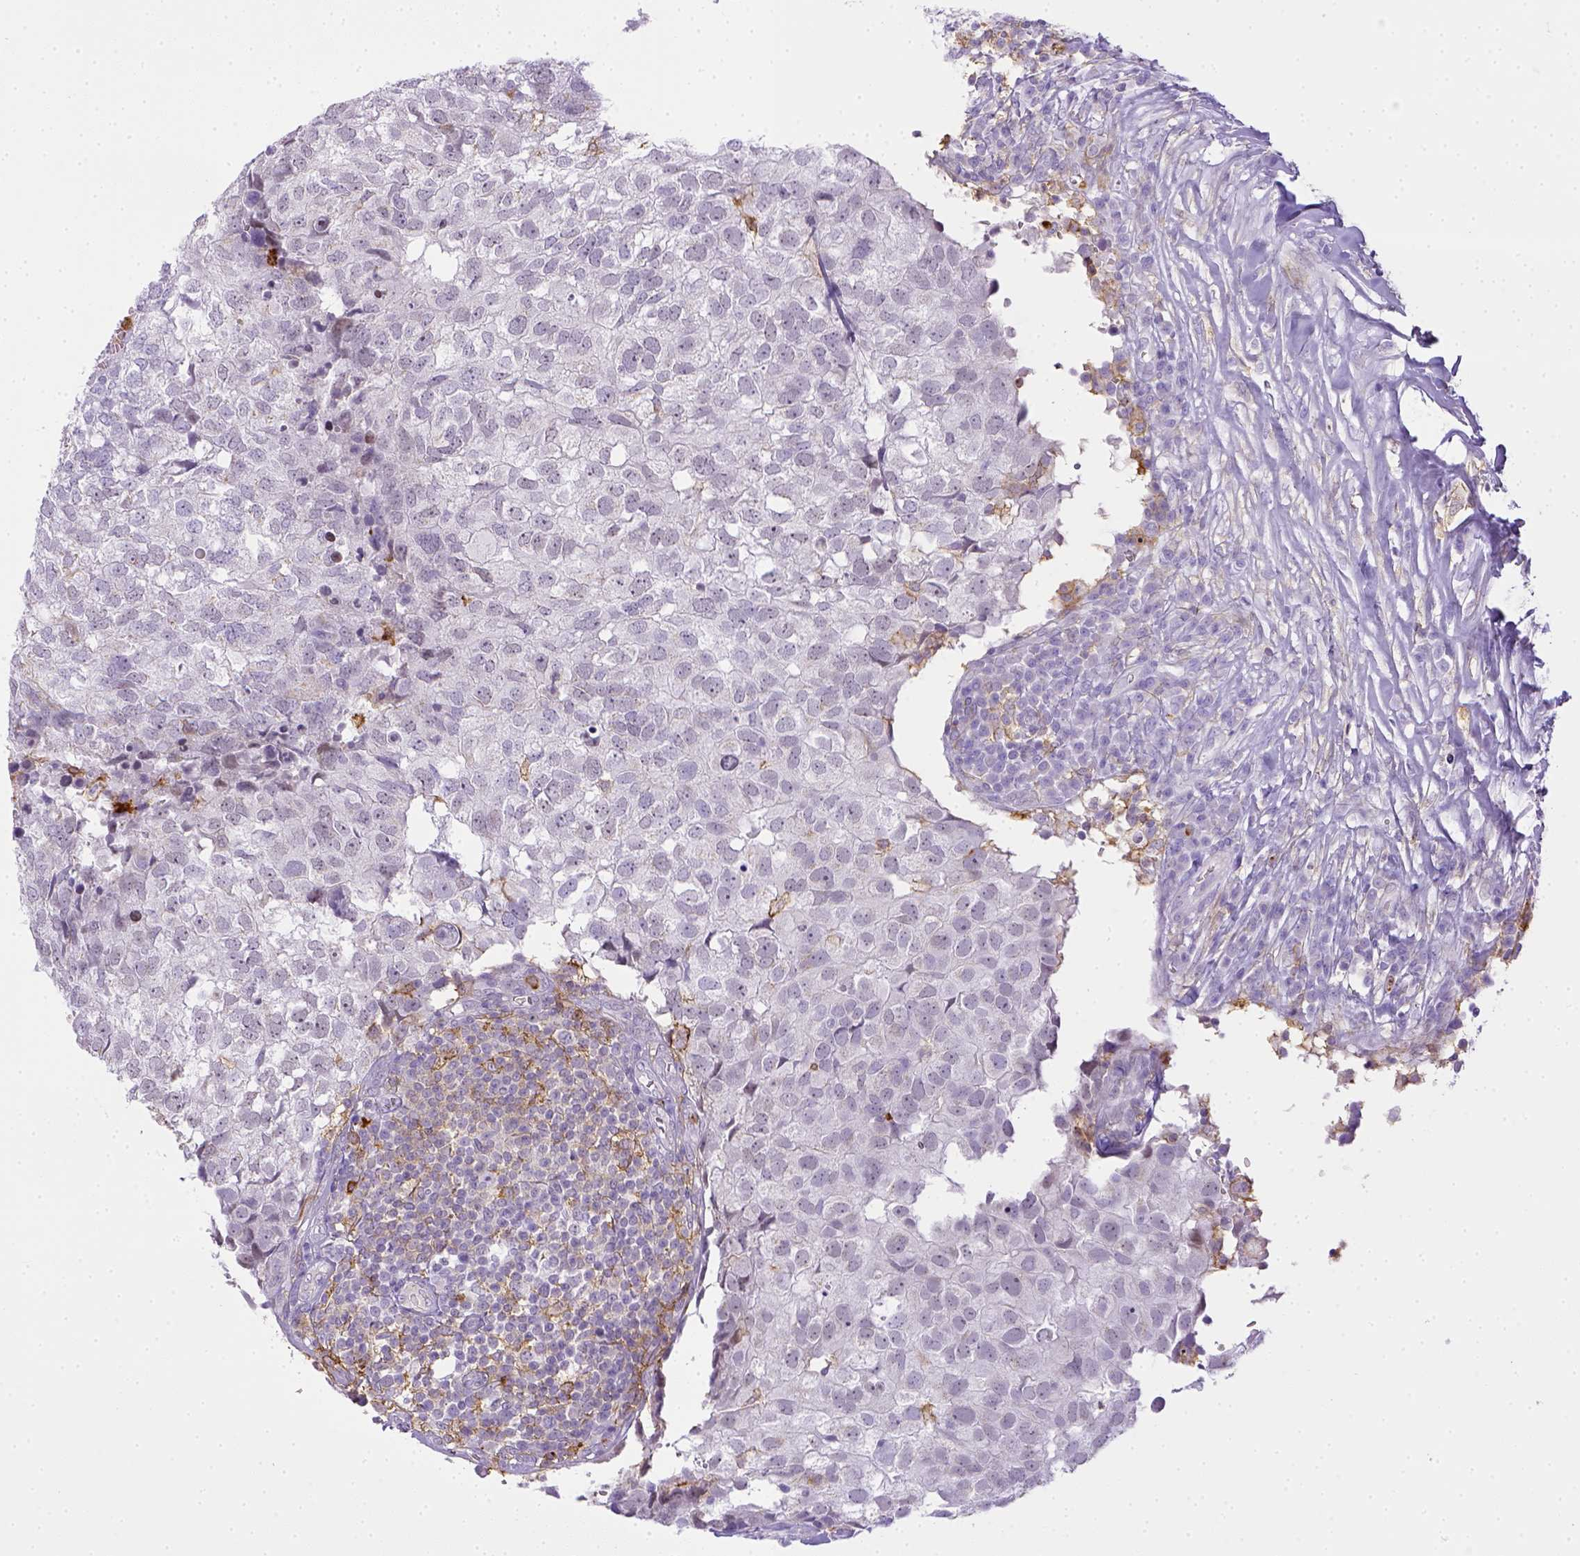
{"staining": {"intensity": "negative", "quantity": "none", "location": "none"}, "tissue": "breast cancer", "cell_type": "Tumor cells", "image_type": "cancer", "snomed": [{"axis": "morphology", "description": "Duct carcinoma"}, {"axis": "topography", "description": "Breast"}], "caption": "This histopathology image is of breast cancer stained with immunohistochemistry (IHC) to label a protein in brown with the nuclei are counter-stained blue. There is no expression in tumor cells.", "gene": "ITGAM", "patient": {"sex": "female", "age": 30}}